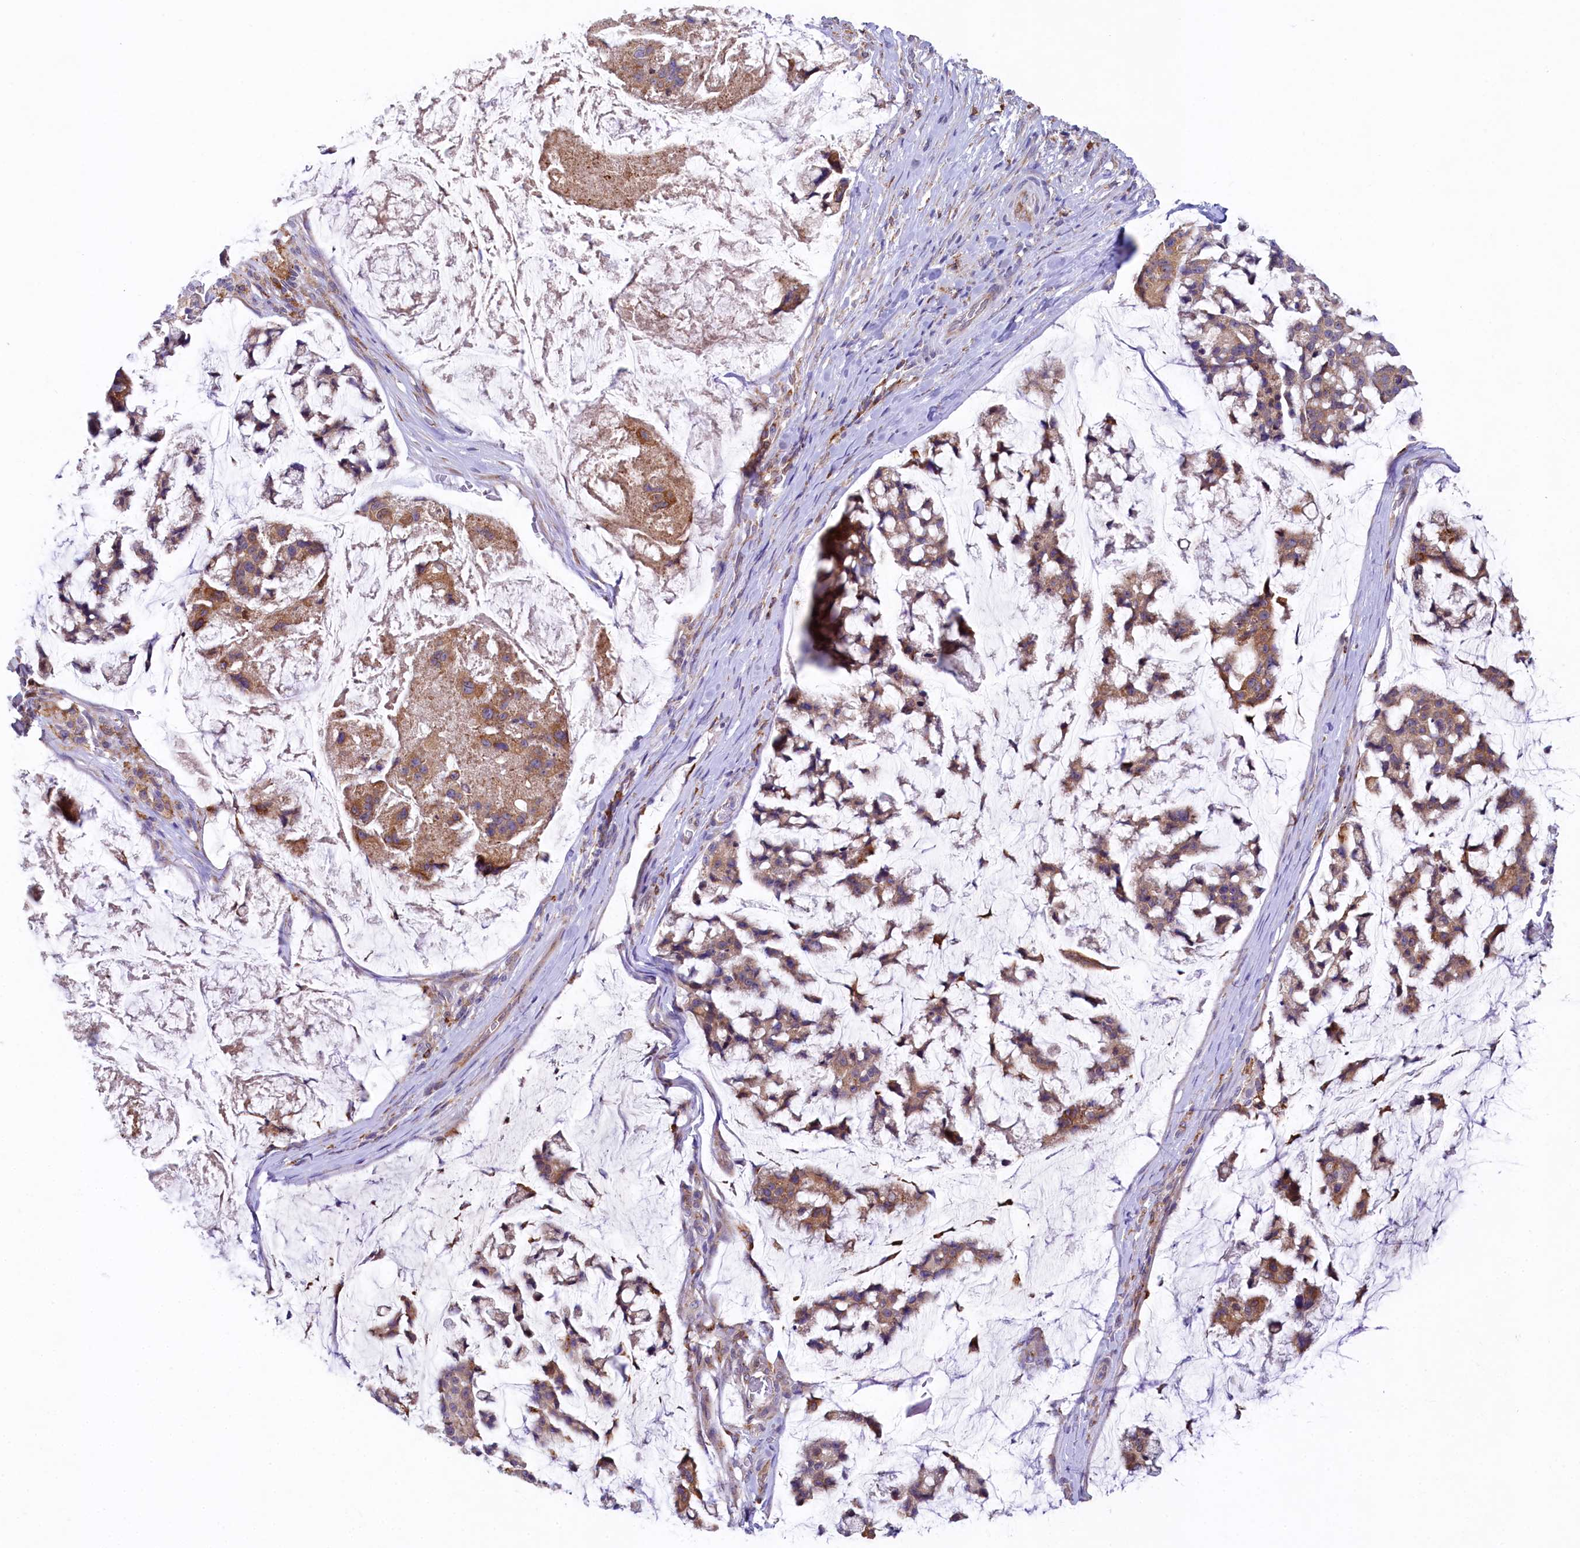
{"staining": {"intensity": "moderate", "quantity": ">75%", "location": "cytoplasmic/membranous"}, "tissue": "stomach cancer", "cell_type": "Tumor cells", "image_type": "cancer", "snomed": [{"axis": "morphology", "description": "Adenocarcinoma, NOS"}, {"axis": "topography", "description": "Stomach, lower"}], "caption": "Protein expression analysis of human stomach cancer (adenocarcinoma) reveals moderate cytoplasmic/membranous positivity in approximately >75% of tumor cells.", "gene": "CHID1", "patient": {"sex": "male", "age": 67}}